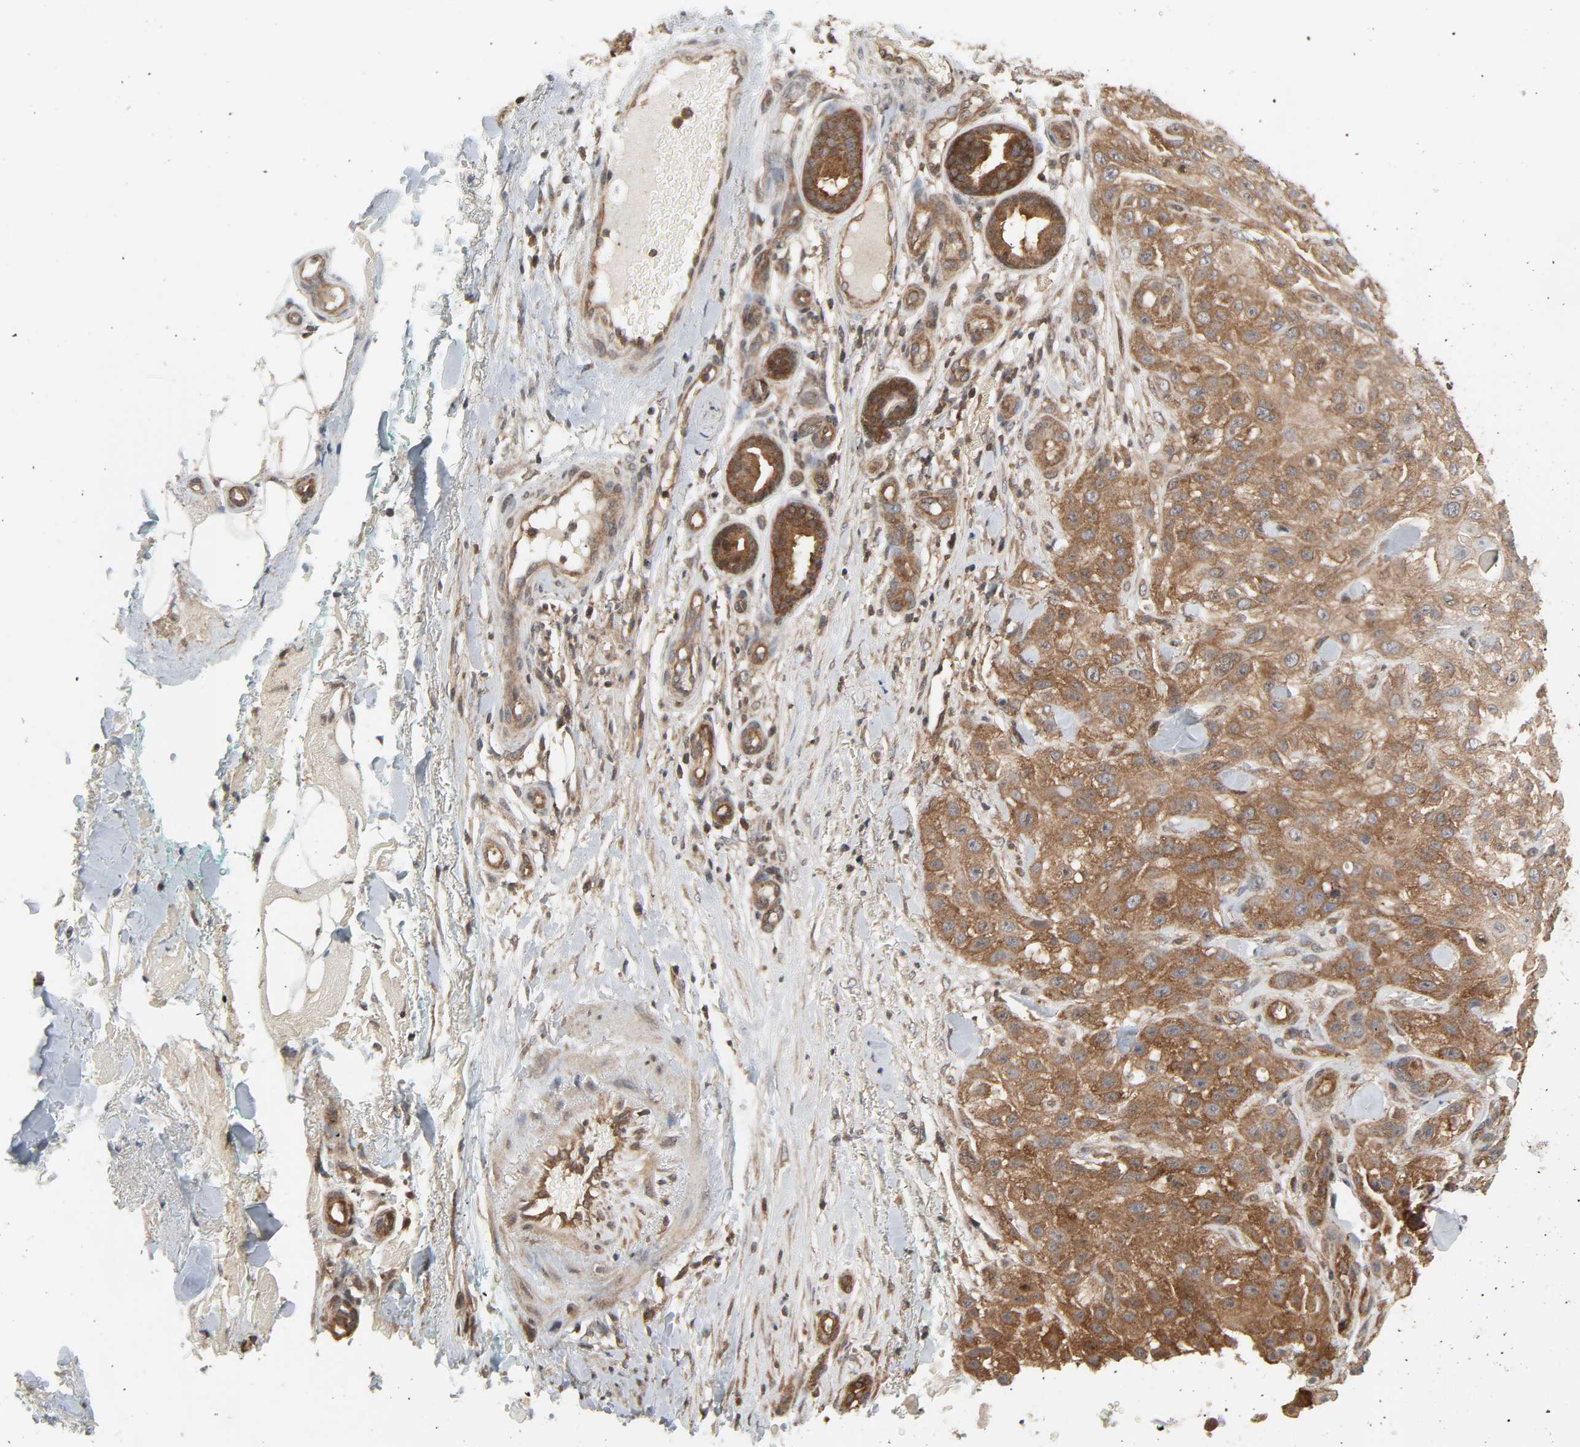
{"staining": {"intensity": "weak", "quantity": ">75%", "location": "cytoplasmic/membranous"}, "tissue": "skin cancer", "cell_type": "Tumor cells", "image_type": "cancer", "snomed": [{"axis": "morphology", "description": "Squamous cell carcinoma, NOS"}, {"axis": "topography", "description": "Skin"}], "caption": "DAB immunohistochemical staining of skin cancer (squamous cell carcinoma) exhibits weak cytoplasmic/membranous protein staining in about >75% of tumor cells.", "gene": "GSK3A", "patient": {"sex": "female", "age": 42}}